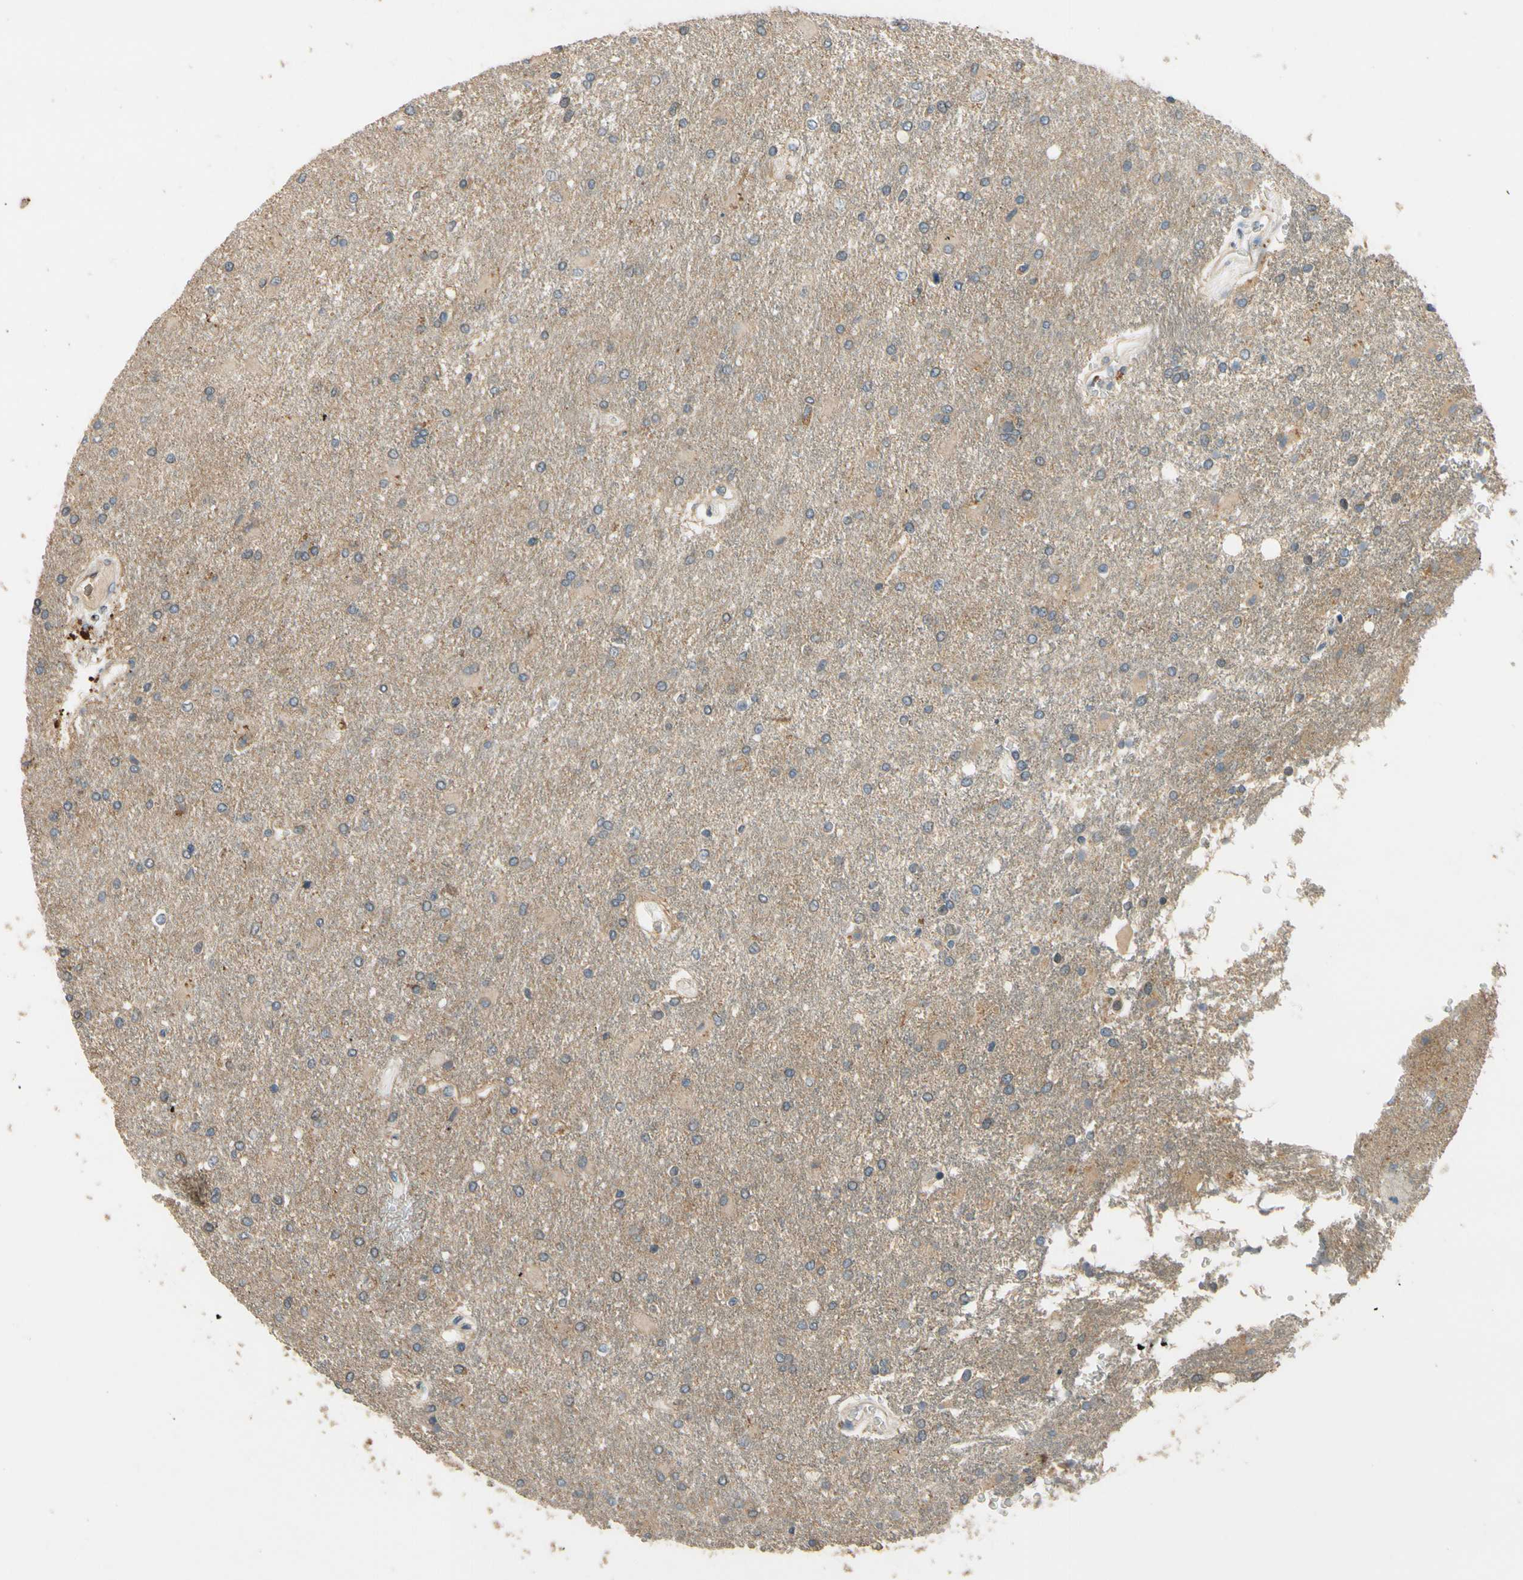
{"staining": {"intensity": "negative", "quantity": "none", "location": "none"}, "tissue": "glioma", "cell_type": "Tumor cells", "image_type": "cancer", "snomed": [{"axis": "morphology", "description": "Glioma, malignant, High grade"}, {"axis": "topography", "description": "Brain"}], "caption": "IHC of human malignant glioma (high-grade) displays no positivity in tumor cells.", "gene": "ALKBH3", "patient": {"sex": "male", "age": 71}}